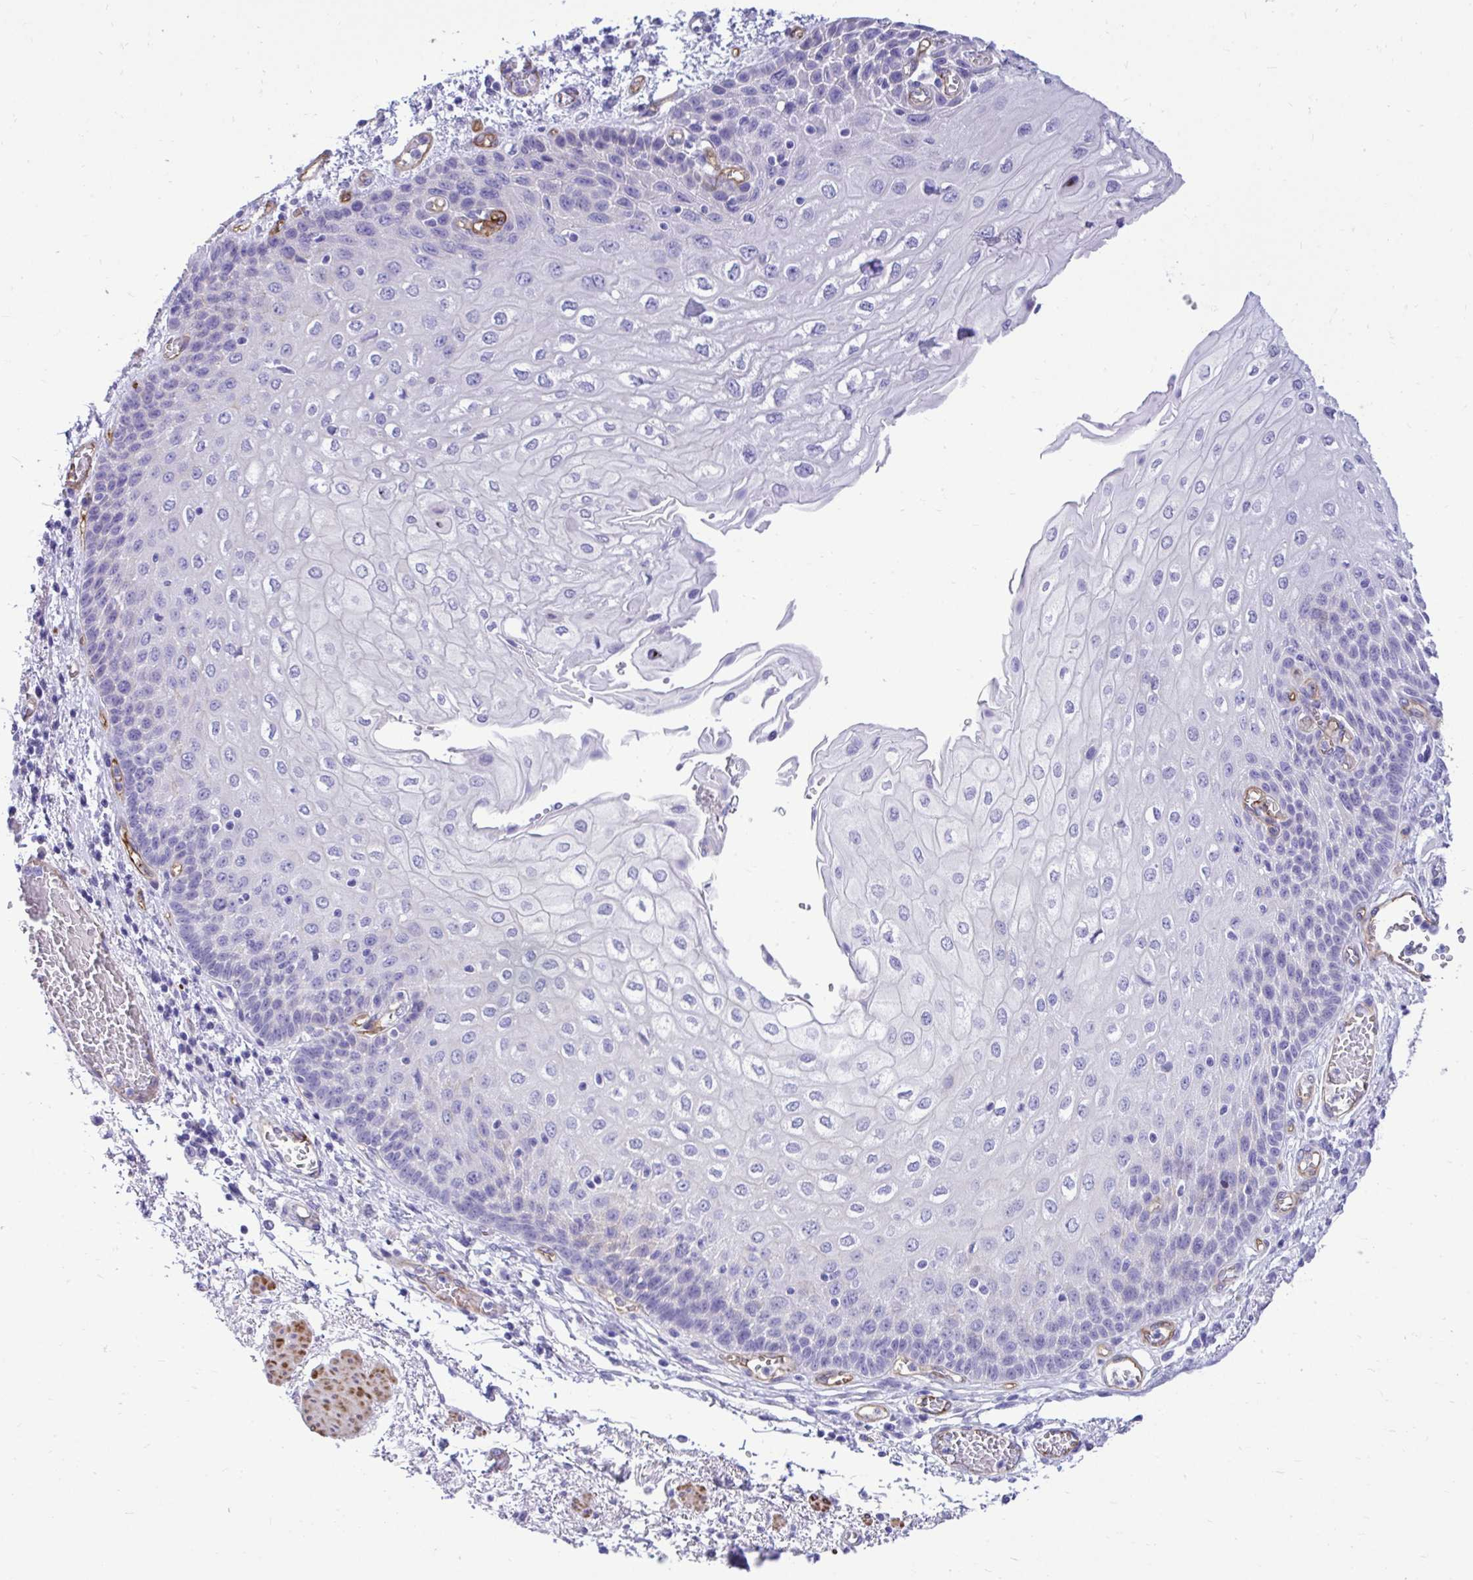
{"staining": {"intensity": "negative", "quantity": "none", "location": "none"}, "tissue": "esophagus", "cell_type": "Squamous epithelial cells", "image_type": "normal", "snomed": [{"axis": "morphology", "description": "Normal tissue, NOS"}, {"axis": "morphology", "description": "Adenocarcinoma, NOS"}, {"axis": "topography", "description": "Esophagus"}], "caption": "Squamous epithelial cells are negative for protein expression in unremarkable human esophagus. The staining was performed using DAB (3,3'-diaminobenzidine) to visualize the protein expression in brown, while the nuclei were stained in blue with hematoxylin (Magnification: 20x).", "gene": "ABCG2", "patient": {"sex": "male", "age": 81}}